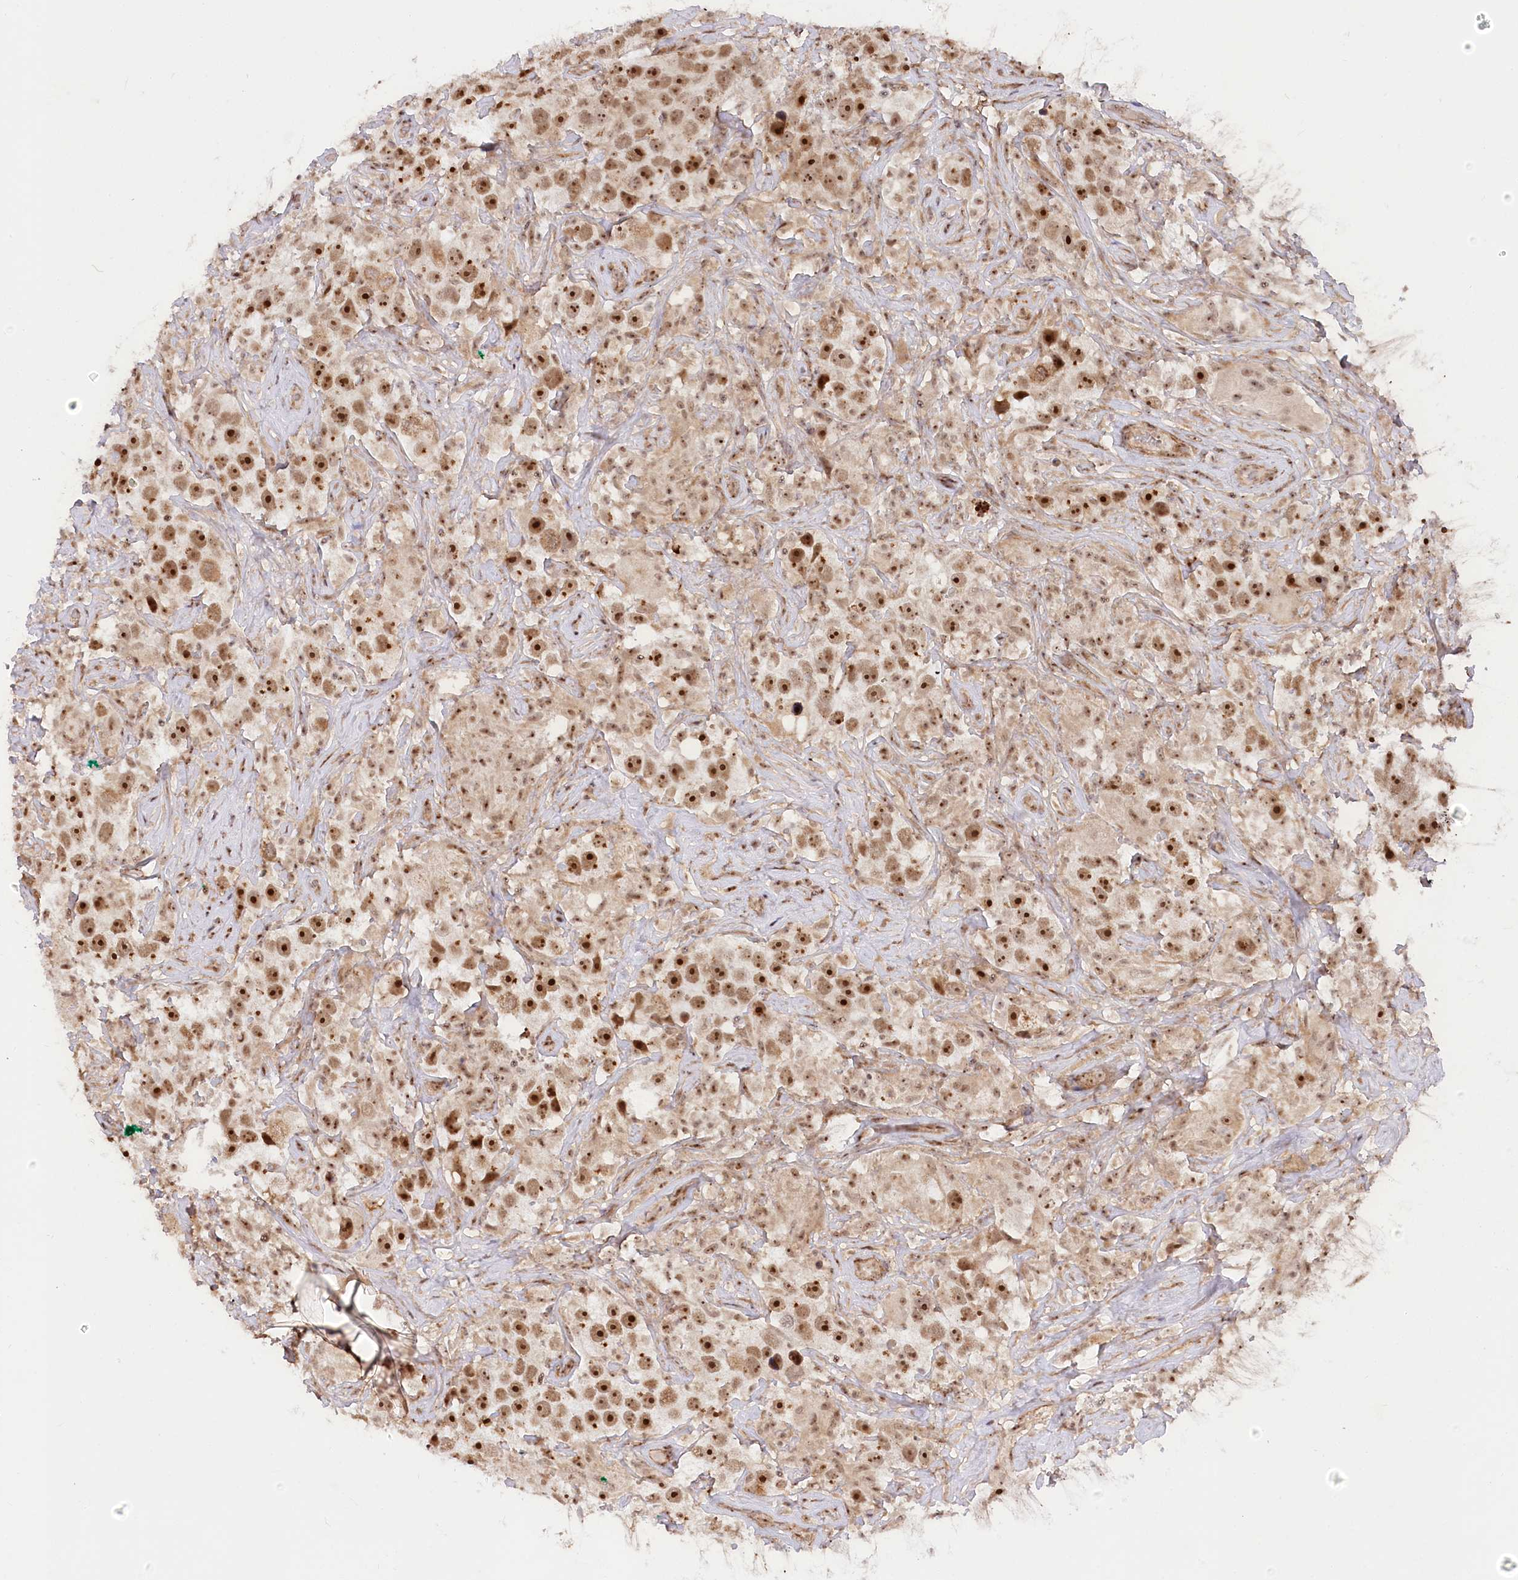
{"staining": {"intensity": "strong", "quantity": ">75%", "location": "nuclear"}, "tissue": "testis cancer", "cell_type": "Tumor cells", "image_type": "cancer", "snomed": [{"axis": "morphology", "description": "Seminoma, NOS"}, {"axis": "topography", "description": "Testis"}], "caption": "Human seminoma (testis) stained with a brown dye displays strong nuclear positive staining in approximately >75% of tumor cells.", "gene": "GNL3L", "patient": {"sex": "male", "age": 49}}